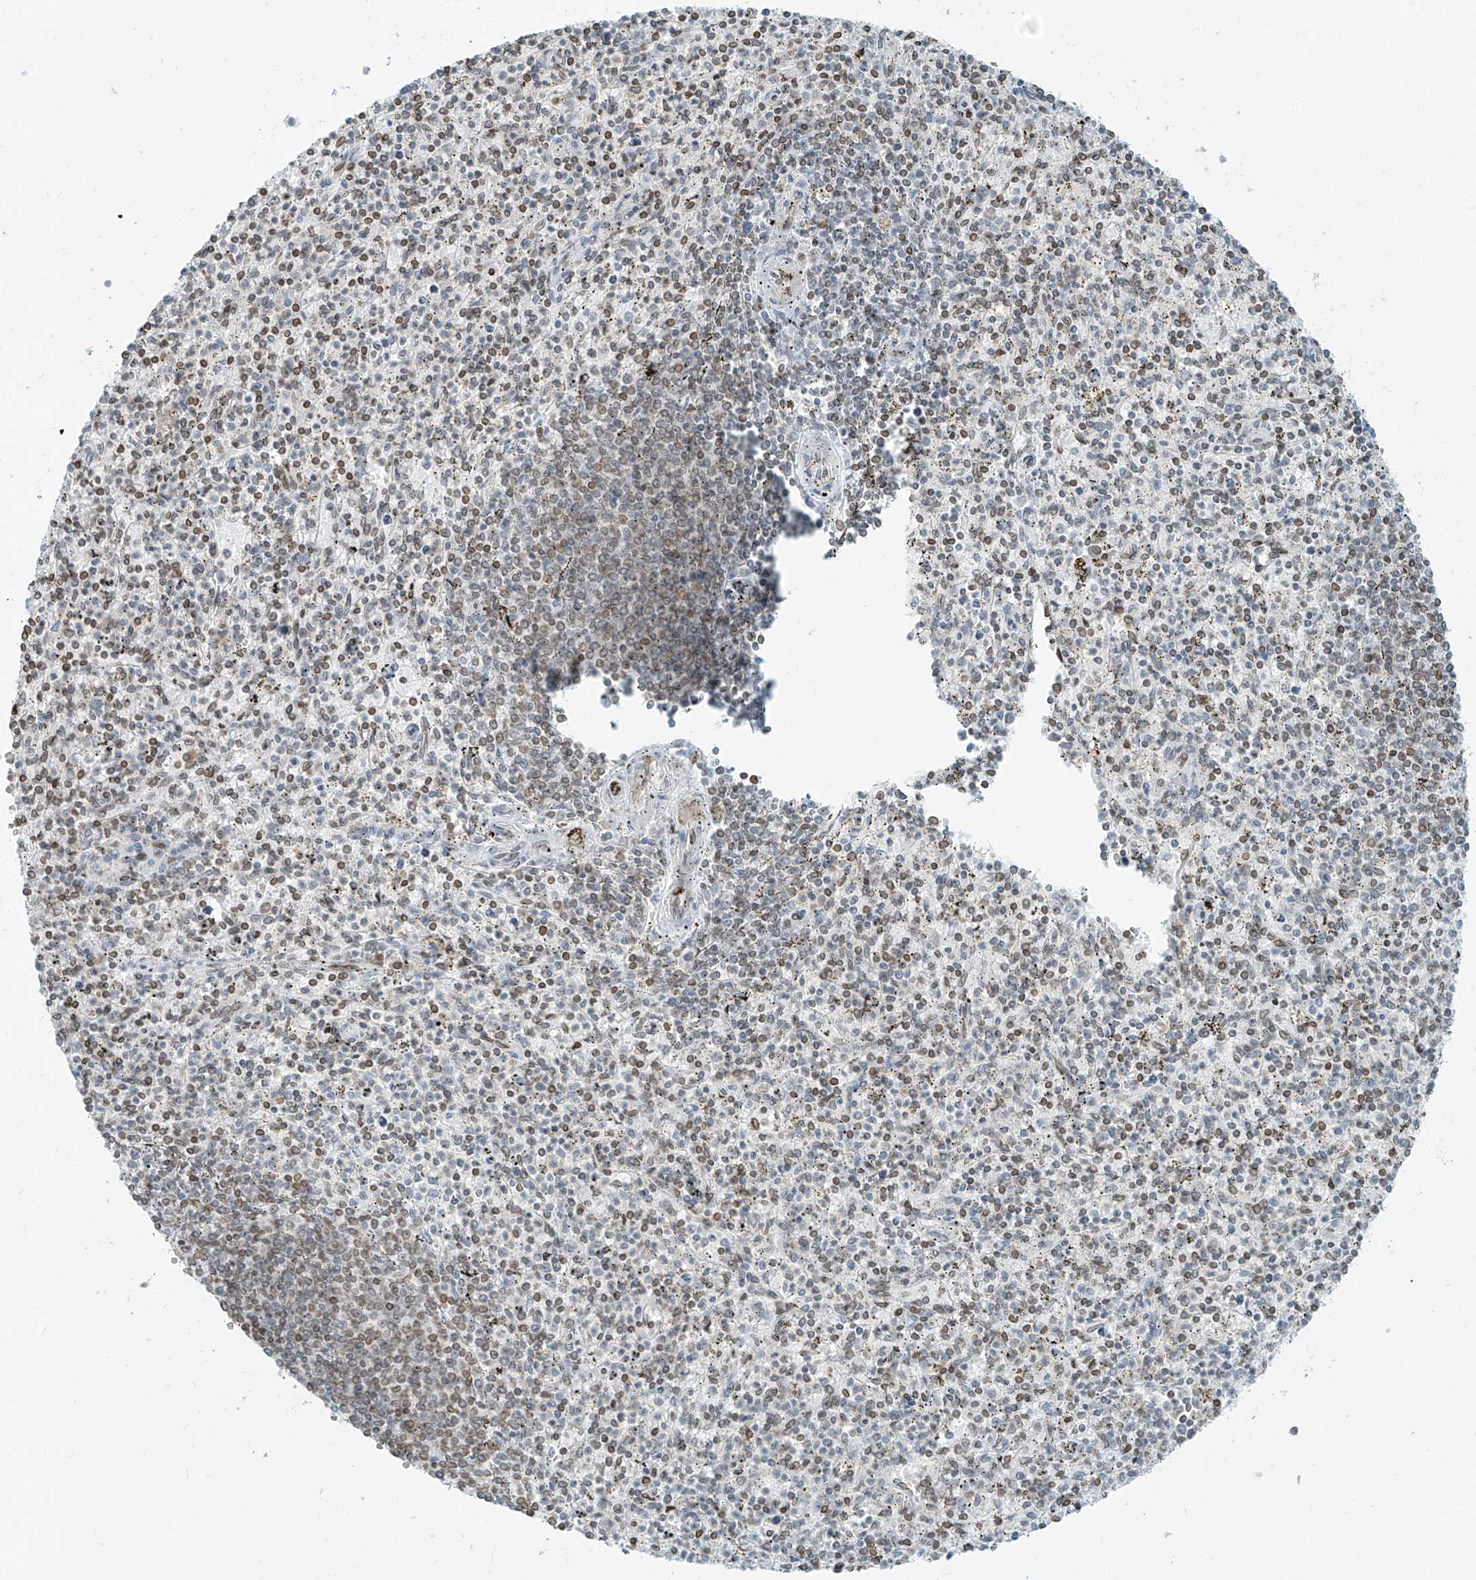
{"staining": {"intensity": "weak", "quantity": "25%-75%", "location": "nuclear"}, "tissue": "spleen", "cell_type": "Cells in red pulp", "image_type": "normal", "snomed": [{"axis": "morphology", "description": "Normal tissue, NOS"}, {"axis": "topography", "description": "Spleen"}], "caption": "A micrograph showing weak nuclear staining in about 25%-75% of cells in red pulp in normal spleen, as visualized by brown immunohistochemical staining.", "gene": "SAMD15", "patient": {"sex": "male", "age": 72}}